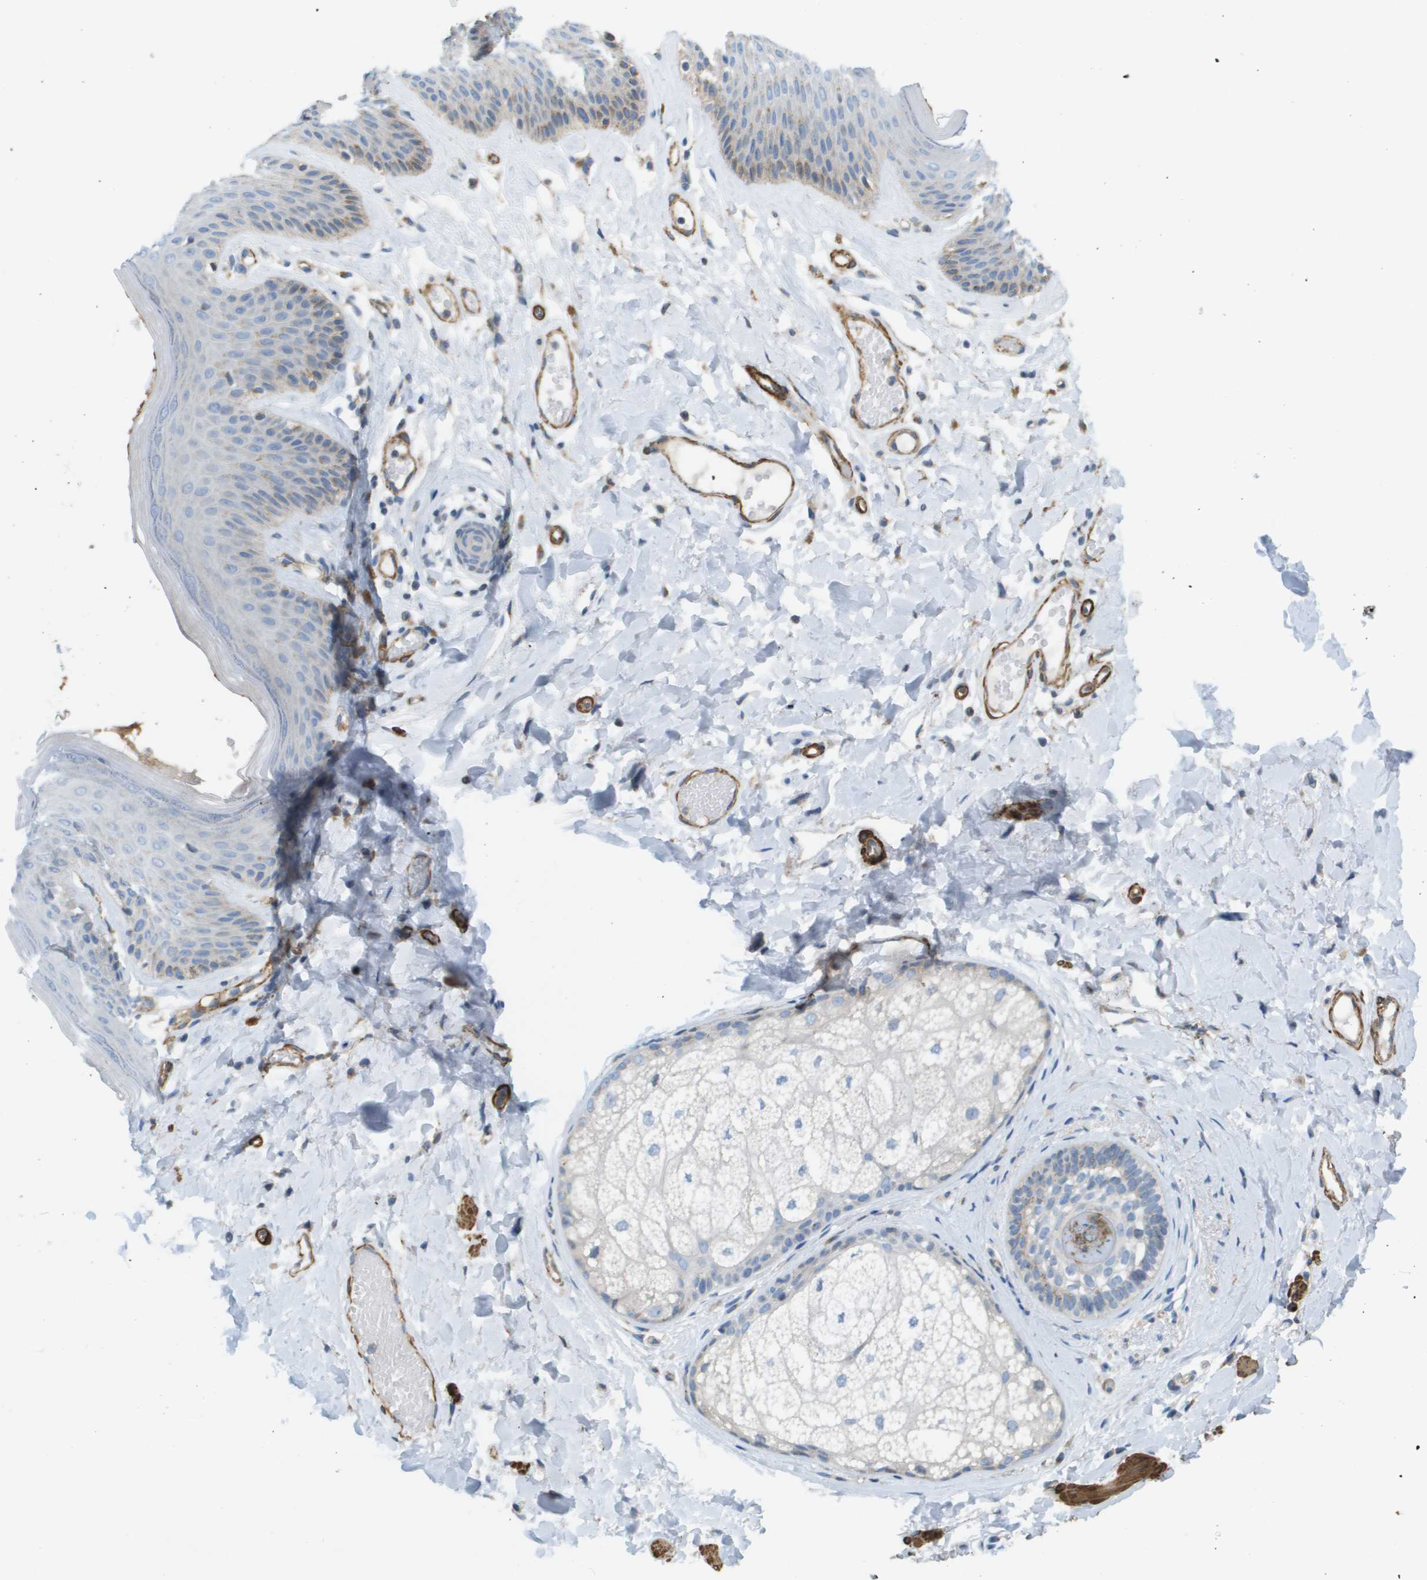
{"staining": {"intensity": "moderate", "quantity": "<25%", "location": "cytoplasmic/membranous"}, "tissue": "skin", "cell_type": "Epidermal cells", "image_type": "normal", "snomed": [{"axis": "morphology", "description": "Normal tissue, NOS"}, {"axis": "topography", "description": "Vulva"}], "caption": "A high-resolution micrograph shows IHC staining of normal skin, which demonstrates moderate cytoplasmic/membranous positivity in approximately <25% of epidermal cells.", "gene": "MYH11", "patient": {"sex": "female", "age": 73}}